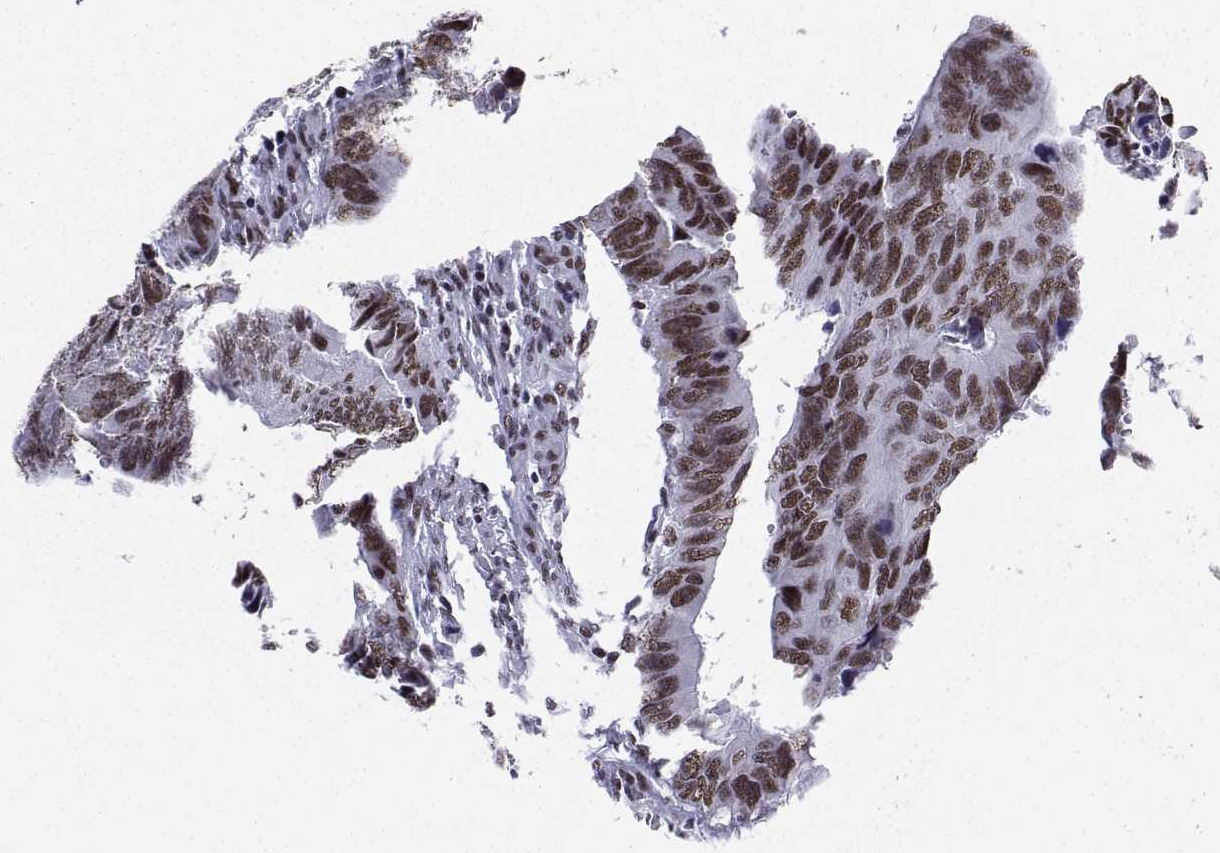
{"staining": {"intensity": "strong", "quantity": "25%-75%", "location": "nuclear"}, "tissue": "colorectal cancer", "cell_type": "Tumor cells", "image_type": "cancer", "snomed": [{"axis": "morphology", "description": "Adenocarcinoma, NOS"}, {"axis": "topography", "description": "Colon"}], "caption": "Tumor cells reveal high levels of strong nuclear staining in approximately 25%-75% of cells in human colorectal cancer.", "gene": "SNRPB2", "patient": {"sex": "female", "age": 87}}